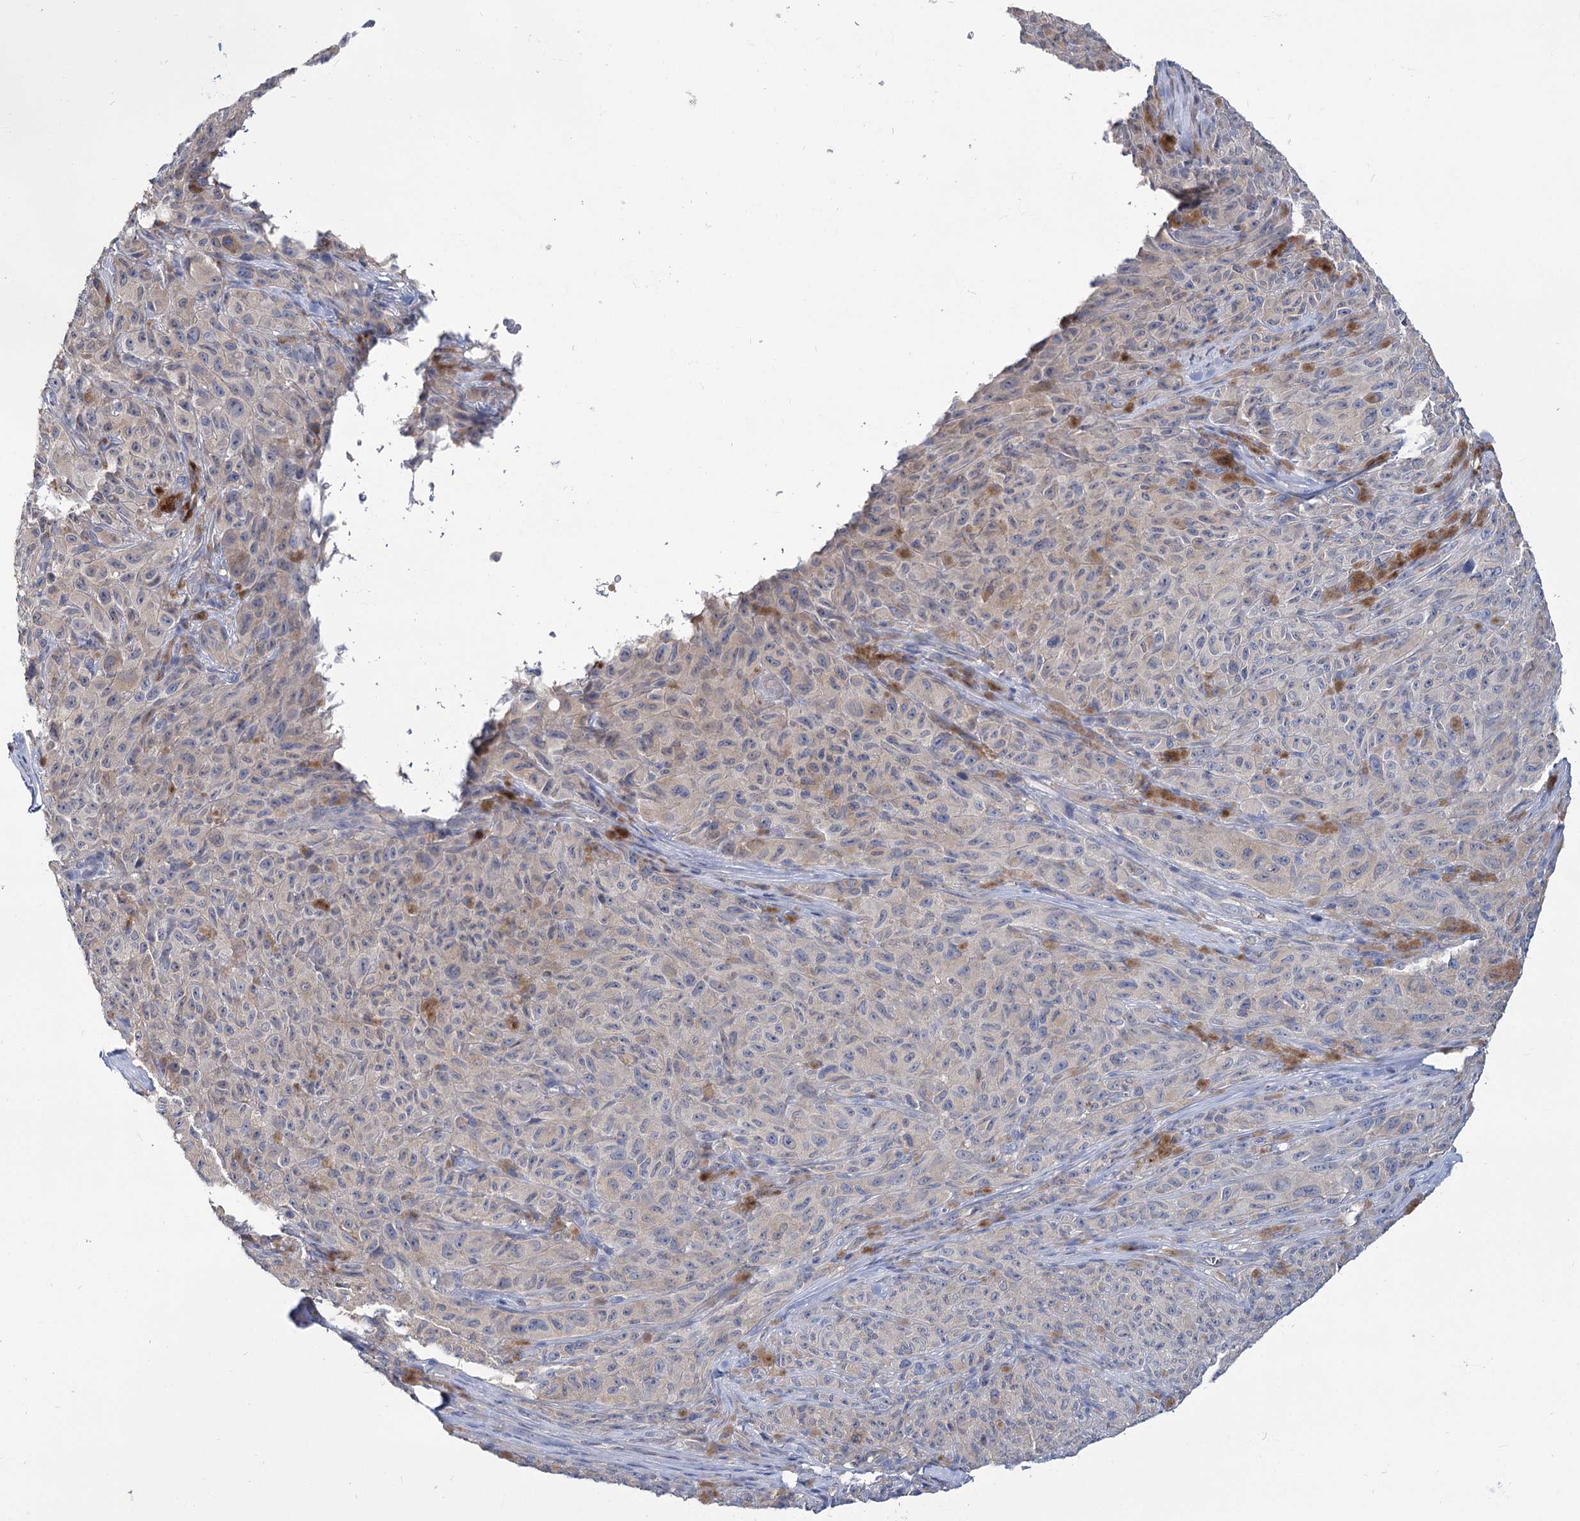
{"staining": {"intensity": "negative", "quantity": "none", "location": "none"}, "tissue": "melanoma", "cell_type": "Tumor cells", "image_type": "cancer", "snomed": [{"axis": "morphology", "description": "Malignant melanoma, NOS"}, {"axis": "topography", "description": "Skin"}], "caption": "Tumor cells are negative for protein expression in human melanoma.", "gene": "UGP2", "patient": {"sex": "female", "age": 82}}